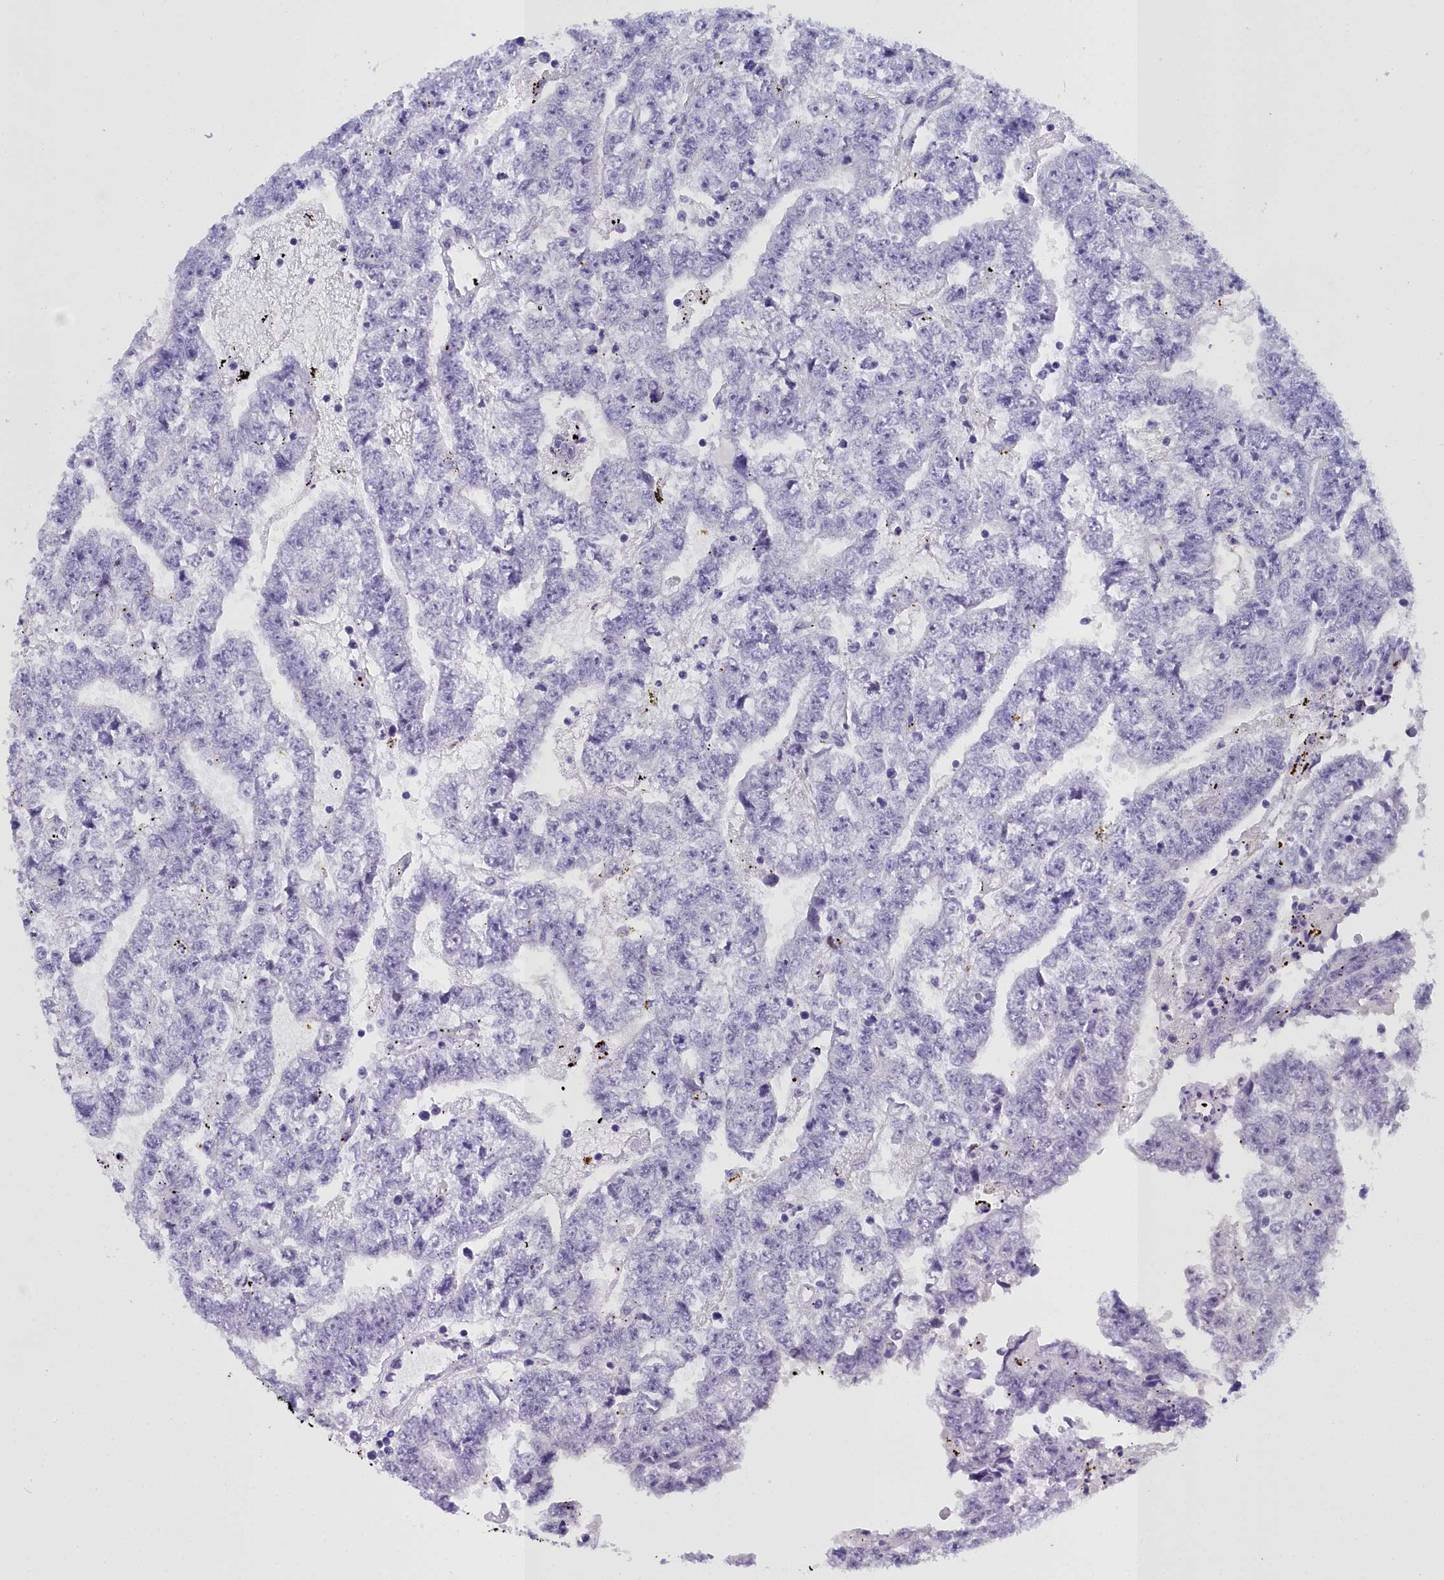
{"staining": {"intensity": "negative", "quantity": "none", "location": "none"}, "tissue": "testis cancer", "cell_type": "Tumor cells", "image_type": "cancer", "snomed": [{"axis": "morphology", "description": "Carcinoma, Embryonal, NOS"}, {"axis": "topography", "description": "Testis"}], "caption": "DAB (3,3'-diaminobenzidine) immunohistochemical staining of human embryonal carcinoma (testis) demonstrates no significant positivity in tumor cells.", "gene": "TIMM22", "patient": {"sex": "male", "age": 25}}